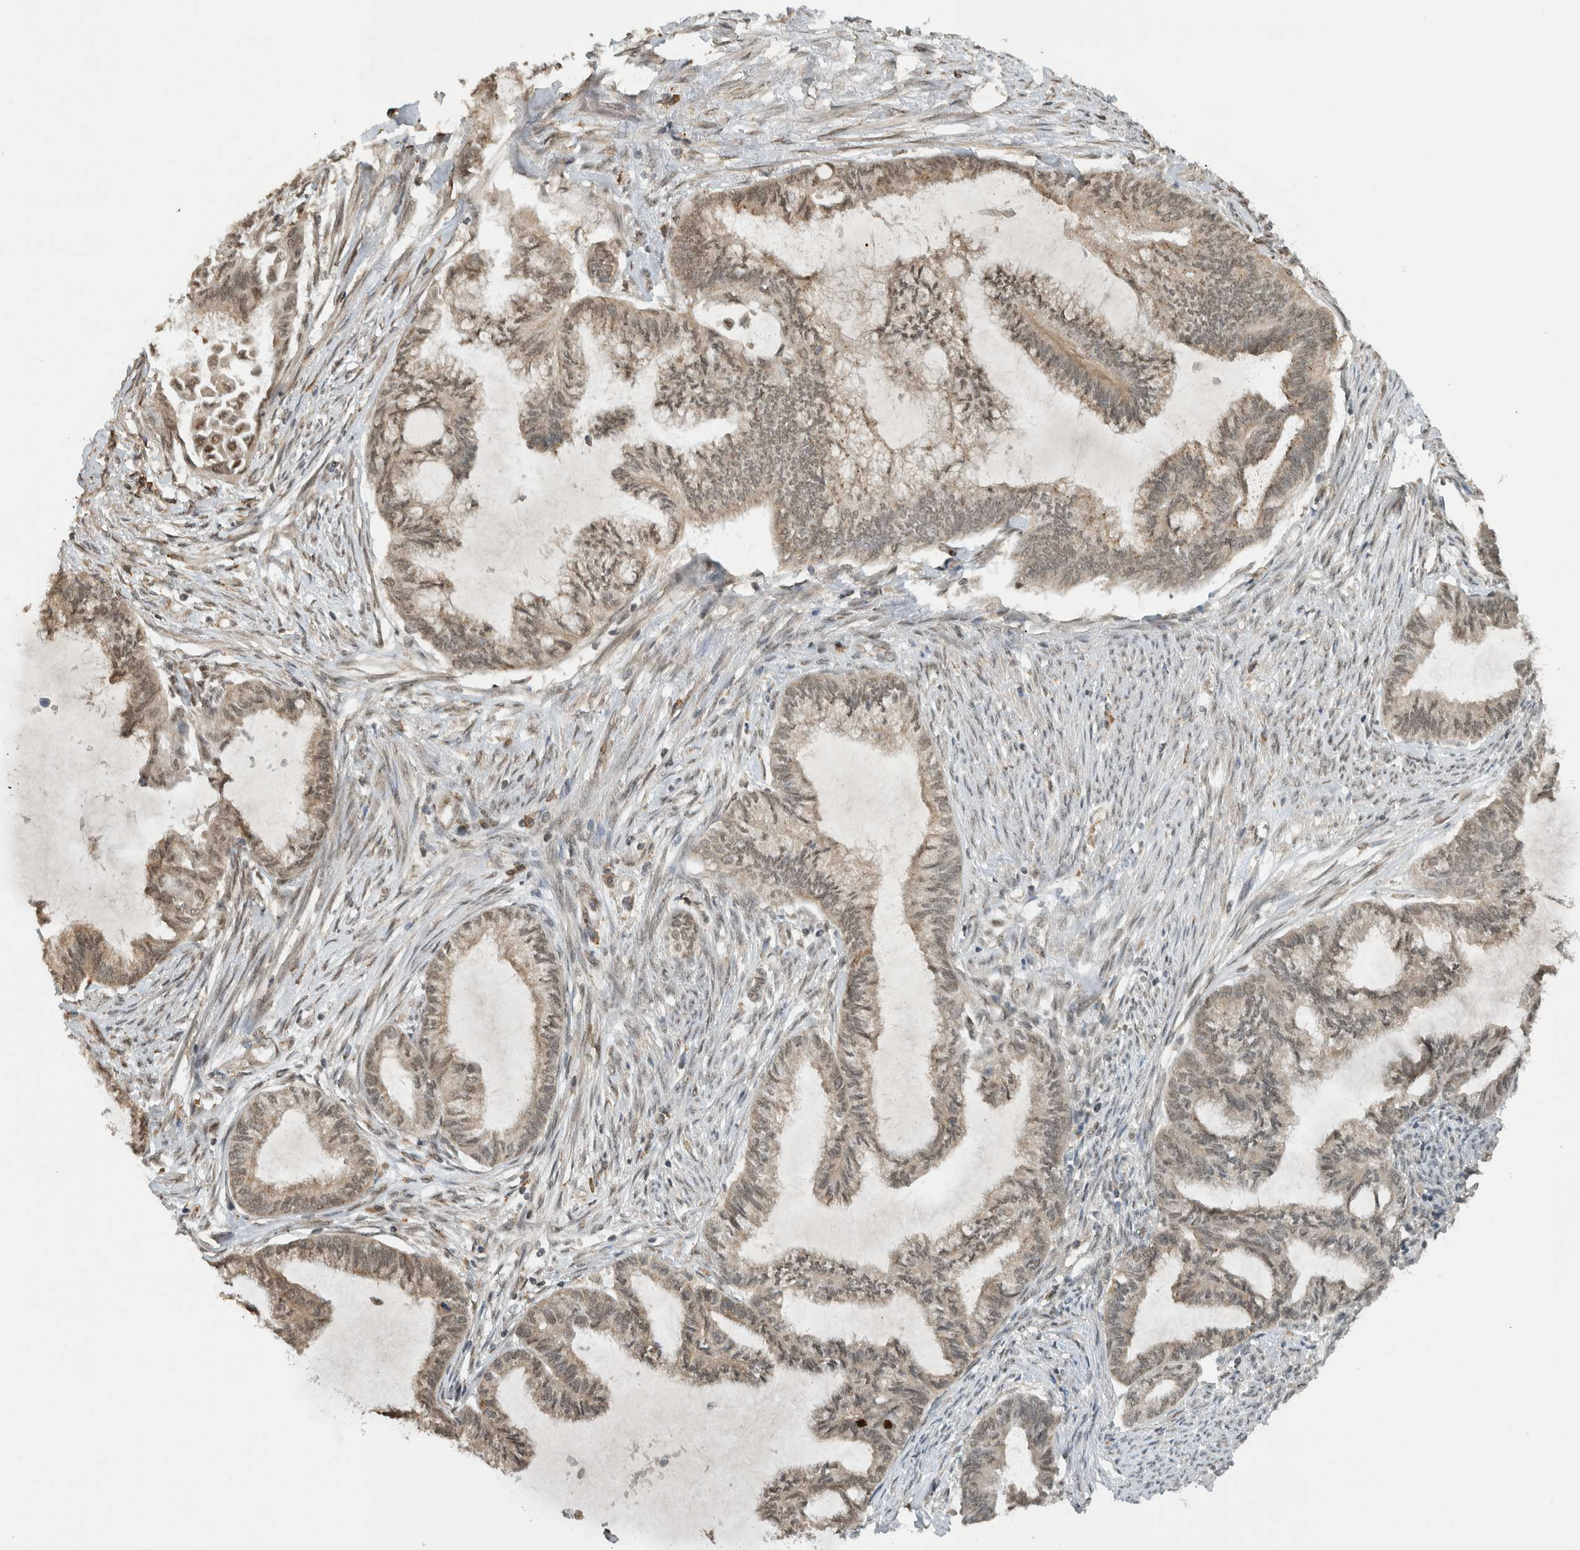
{"staining": {"intensity": "weak", "quantity": "25%-75%", "location": "nuclear"}, "tissue": "endometrial cancer", "cell_type": "Tumor cells", "image_type": "cancer", "snomed": [{"axis": "morphology", "description": "Adenocarcinoma, NOS"}, {"axis": "topography", "description": "Endometrium"}], "caption": "Endometrial cancer (adenocarcinoma) stained with a brown dye reveals weak nuclear positive expression in about 25%-75% of tumor cells.", "gene": "C1orf21", "patient": {"sex": "female", "age": 86}}